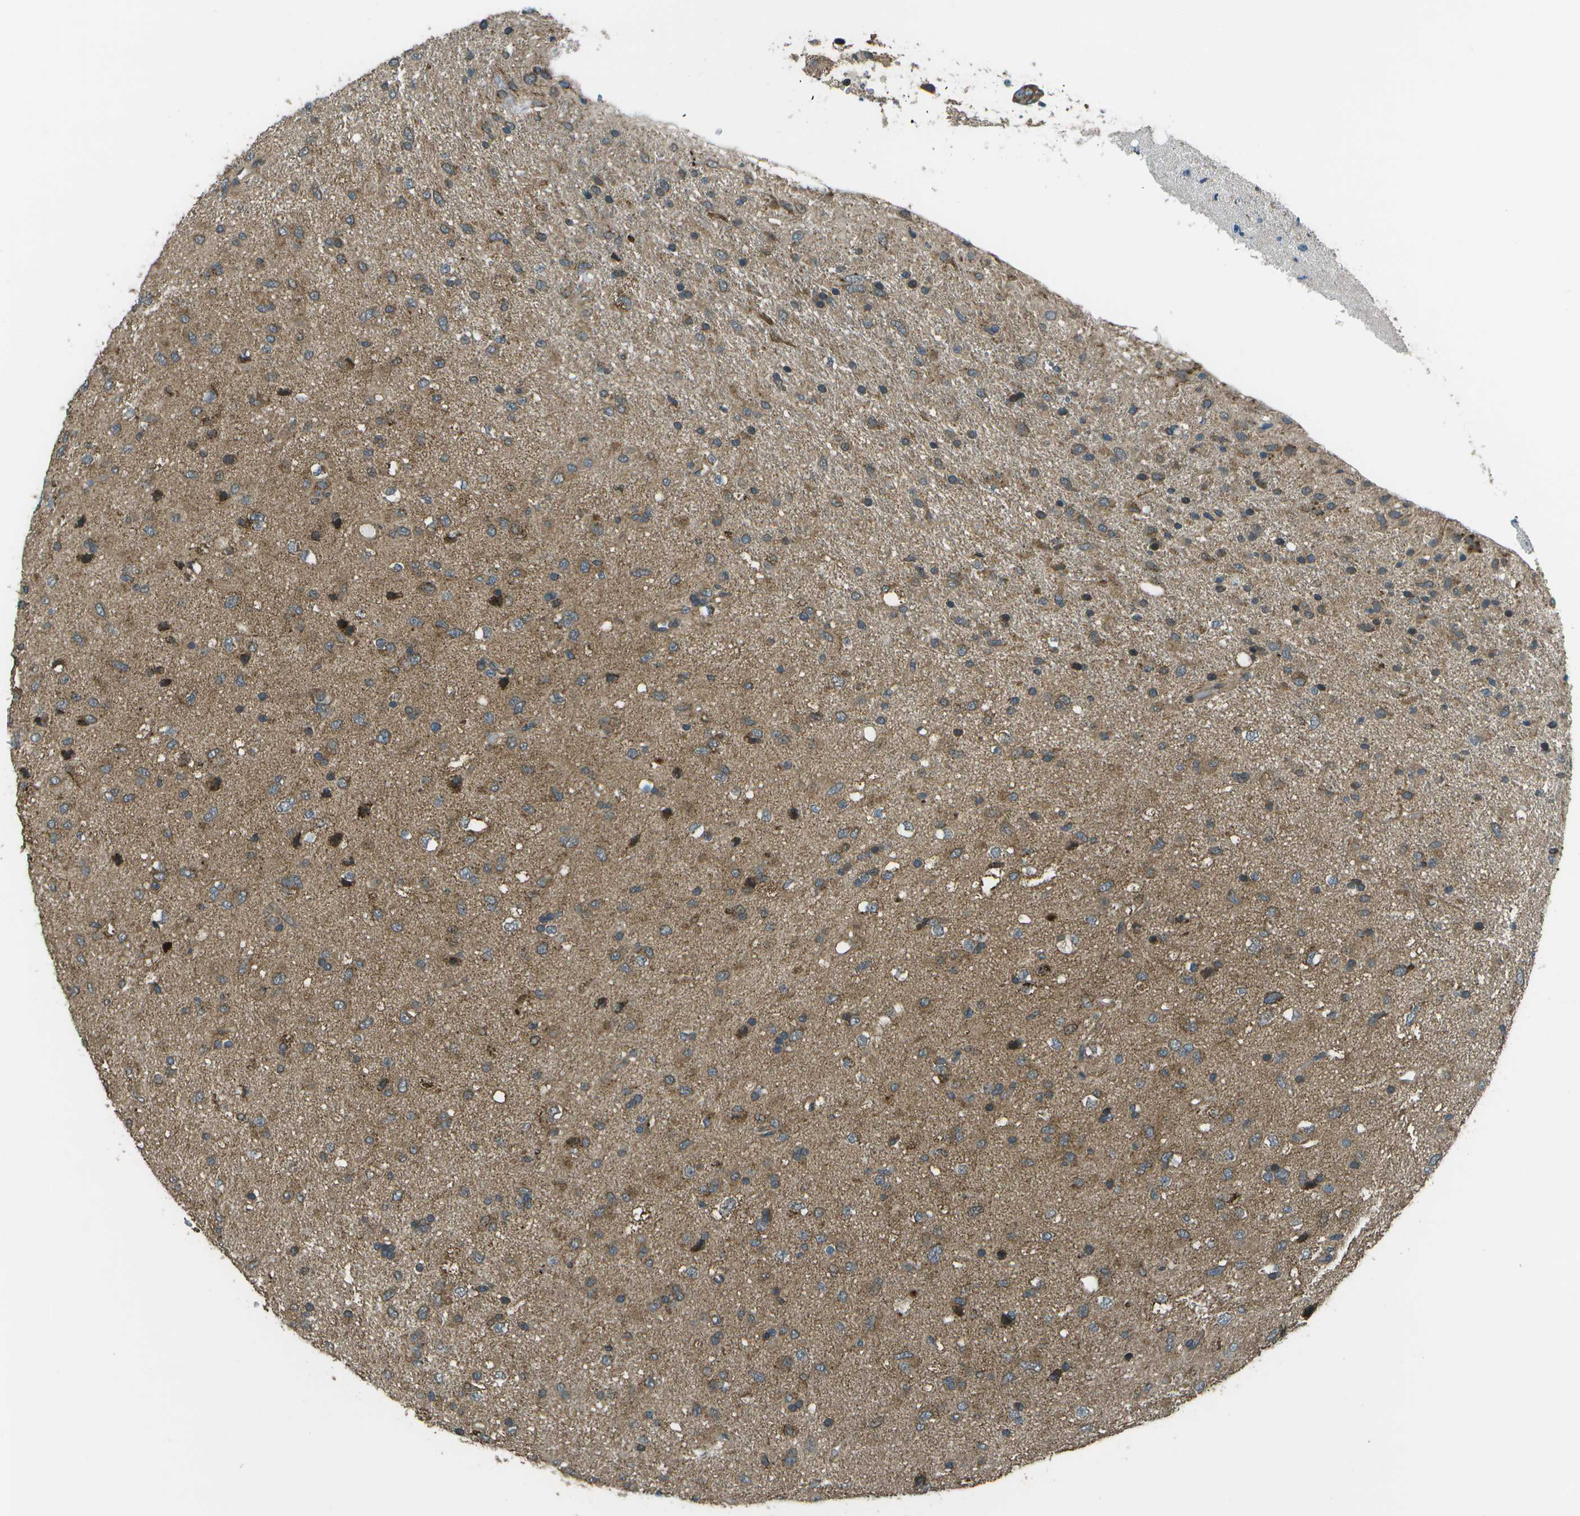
{"staining": {"intensity": "moderate", "quantity": "25%-75%", "location": "cytoplasmic/membranous"}, "tissue": "glioma", "cell_type": "Tumor cells", "image_type": "cancer", "snomed": [{"axis": "morphology", "description": "Glioma, malignant, Low grade"}, {"axis": "topography", "description": "Brain"}], "caption": "Human glioma stained with a protein marker reveals moderate staining in tumor cells.", "gene": "PLPBP", "patient": {"sex": "male", "age": 77}}